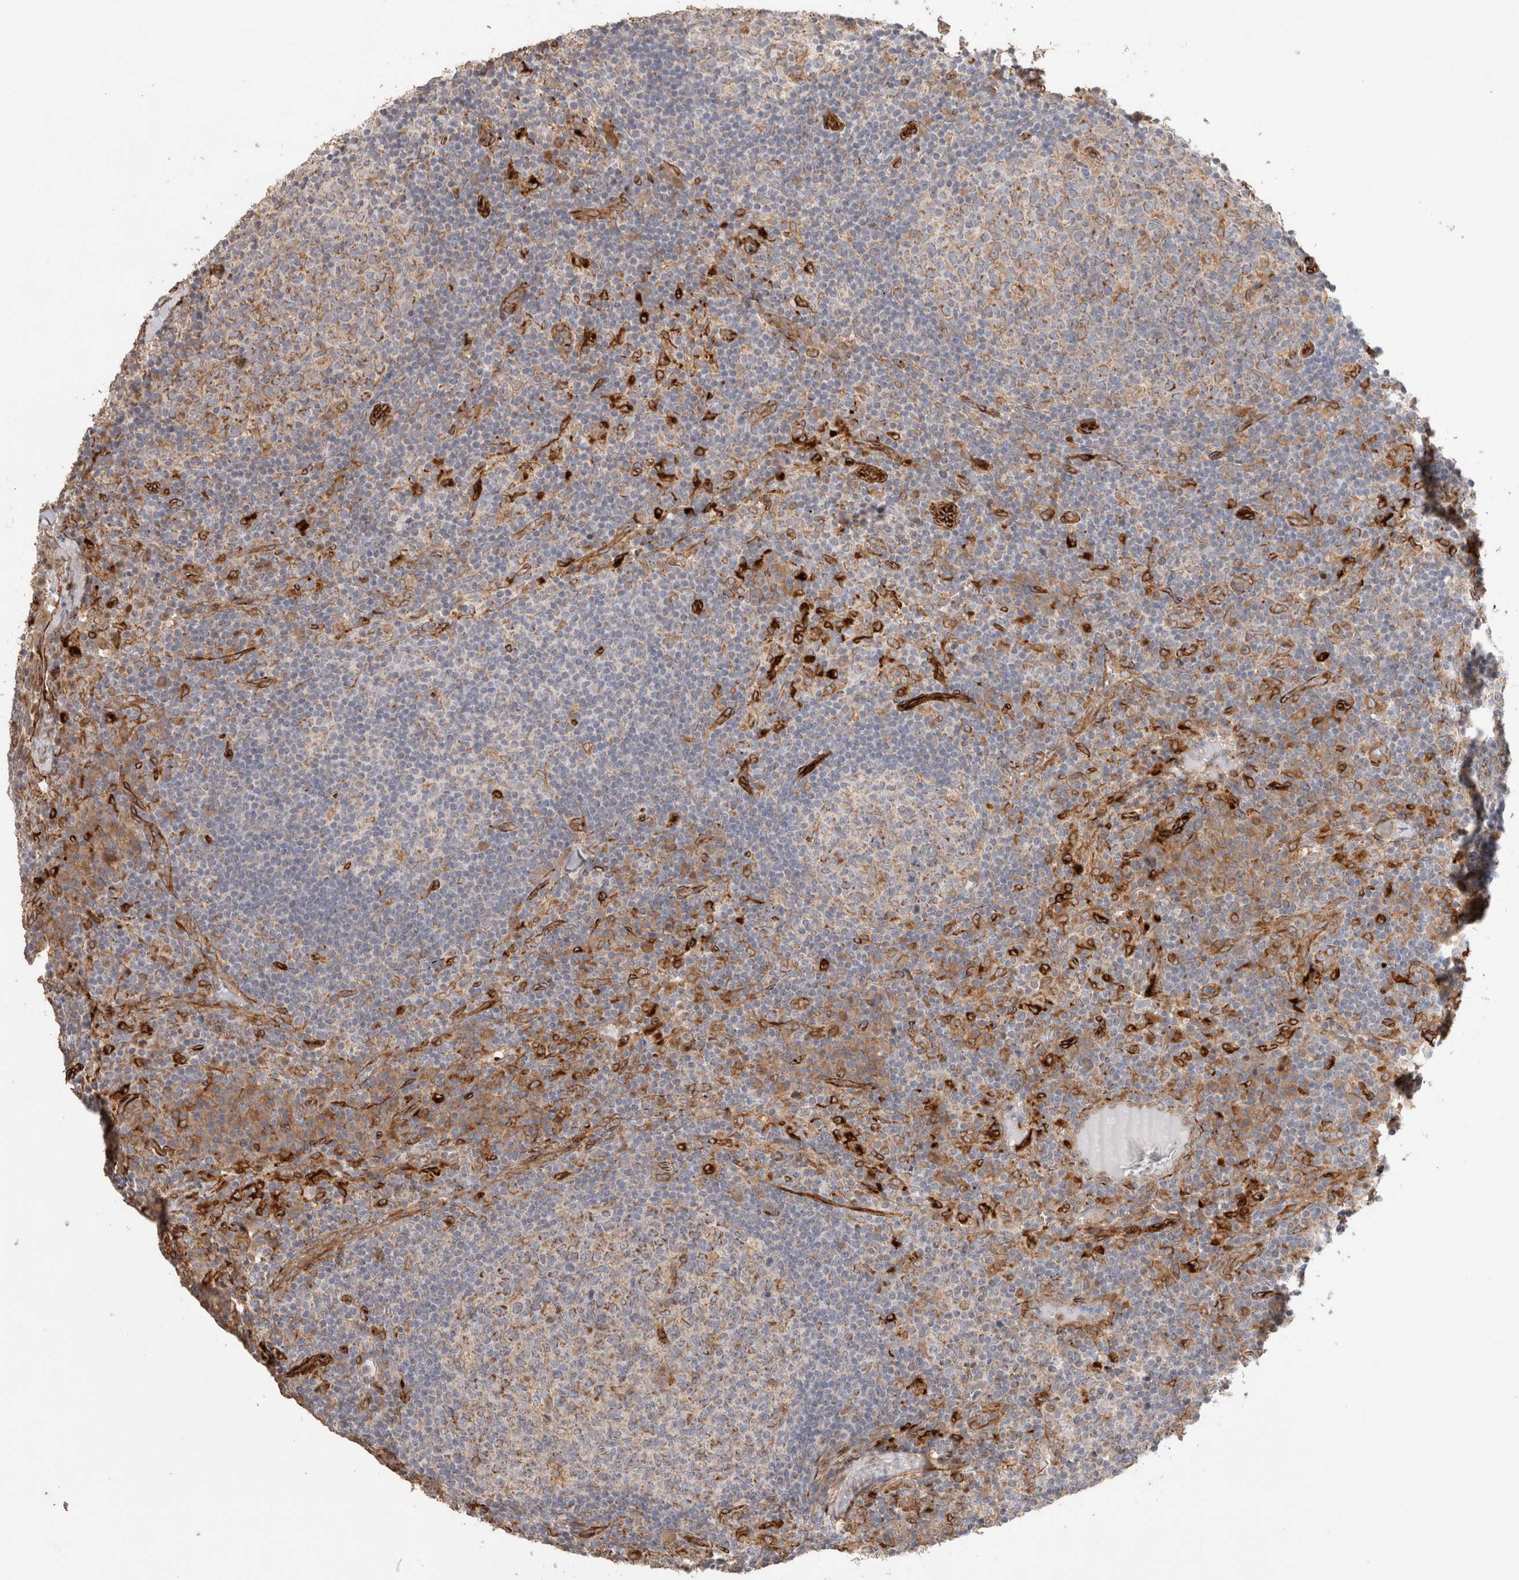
{"staining": {"intensity": "weak", "quantity": ">75%", "location": "cytoplasmic/membranous"}, "tissue": "lymph node", "cell_type": "Germinal center cells", "image_type": "normal", "snomed": [{"axis": "morphology", "description": "Normal tissue, NOS"}, {"axis": "morphology", "description": "Inflammation, NOS"}, {"axis": "topography", "description": "Lymph node"}], "caption": "DAB immunohistochemical staining of benign human lymph node shows weak cytoplasmic/membranous protein expression in approximately >75% of germinal center cells. The protein of interest is shown in brown color, while the nuclei are stained blue.", "gene": "RAB32", "patient": {"sex": "male", "age": 55}}